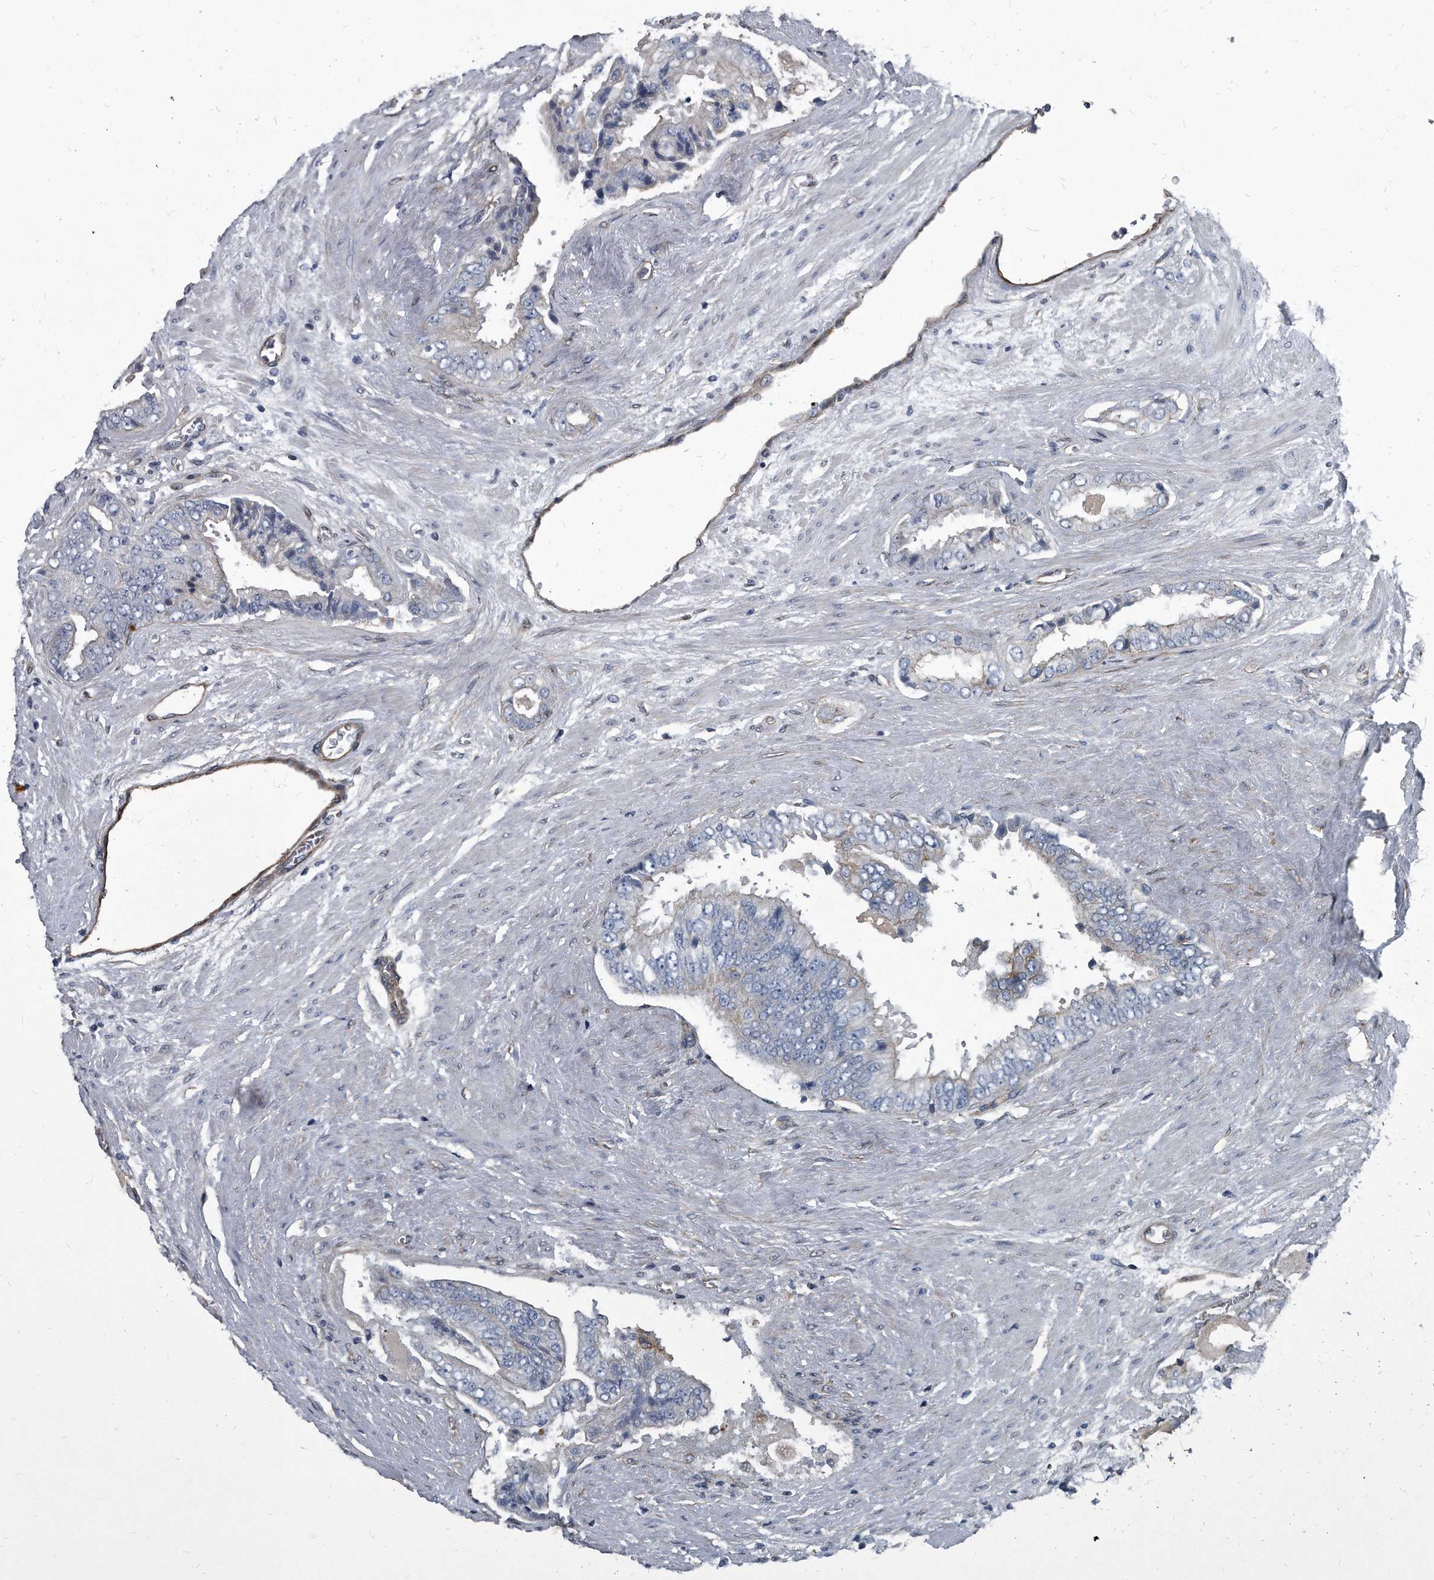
{"staining": {"intensity": "negative", "quantity": "none", "location": "none"}, "tissue": "prostate cancer", "cell_type": "Tumor cells", "image_type": "cancer", "snomed": [{"axis": "morphology", "description": "Adenocarcinoma, High grade"}, {"axis": "topography", "description": "Prostate"}], "caption": "Micrograph shows no protein positivity in tumor cells of prostate cancer (adenocarcinoma (high-grade)) tissue.", "gene": "PLEC", "patient": {"sex": "male", "age": 58}}